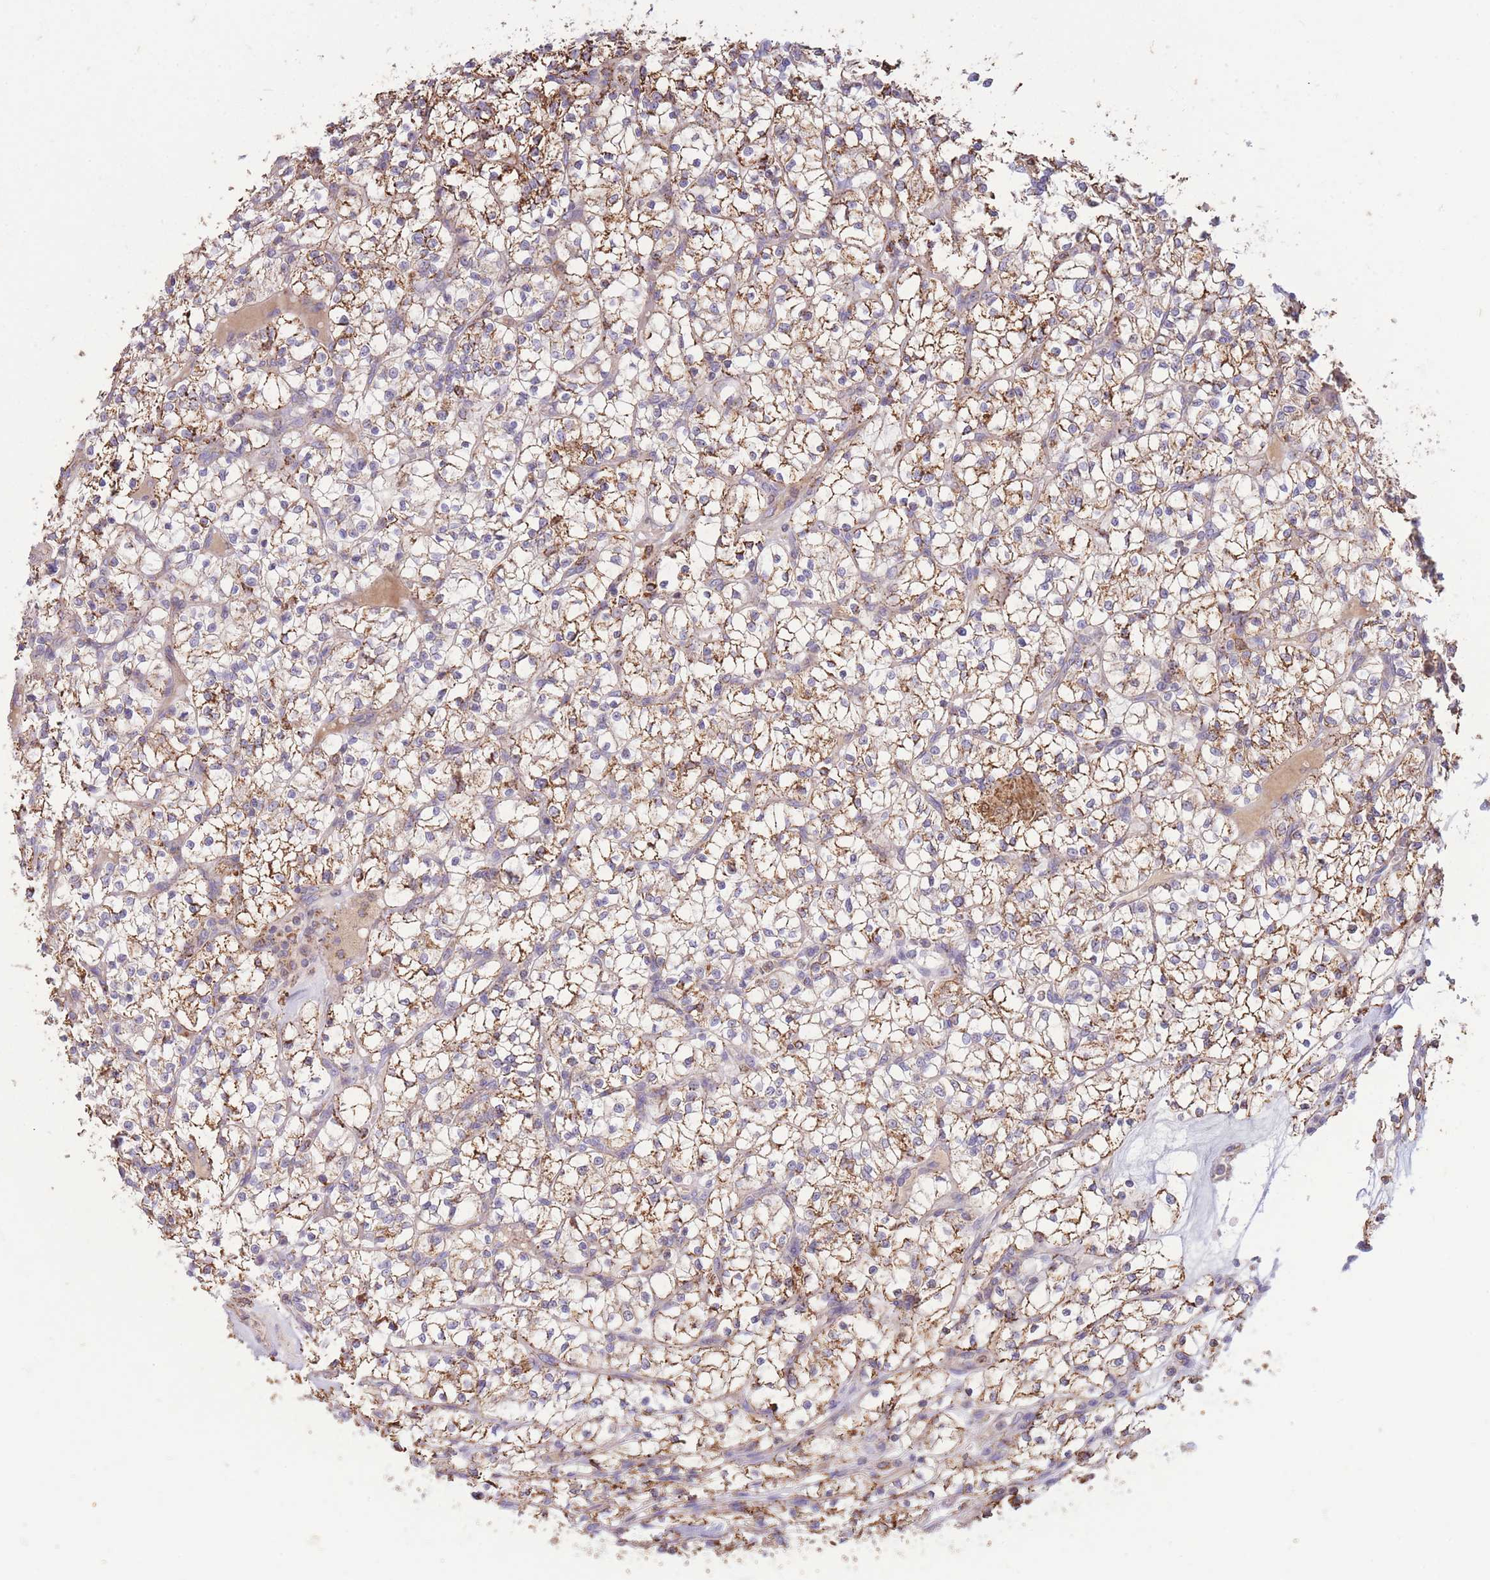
{"staining": {"intensity": "weak", "quantity": ">75%", "location": "cytoplasmic/membranous"}, "tissue": "renal cancer", "cell_type": "Tumor cells", "image_type": "cancer", "snomed": [{"axis": "morphology", "description": "Adenocarcinoma, NOS"}, {"axis": "topography", "description": "Kidney"}], "caption": "Human adenocarcinoma (renal) stained with a protein marker displays weak staining in tumor cells.", "gene": "MRPL17", "patient": {"sex": "female", "age": 64}}